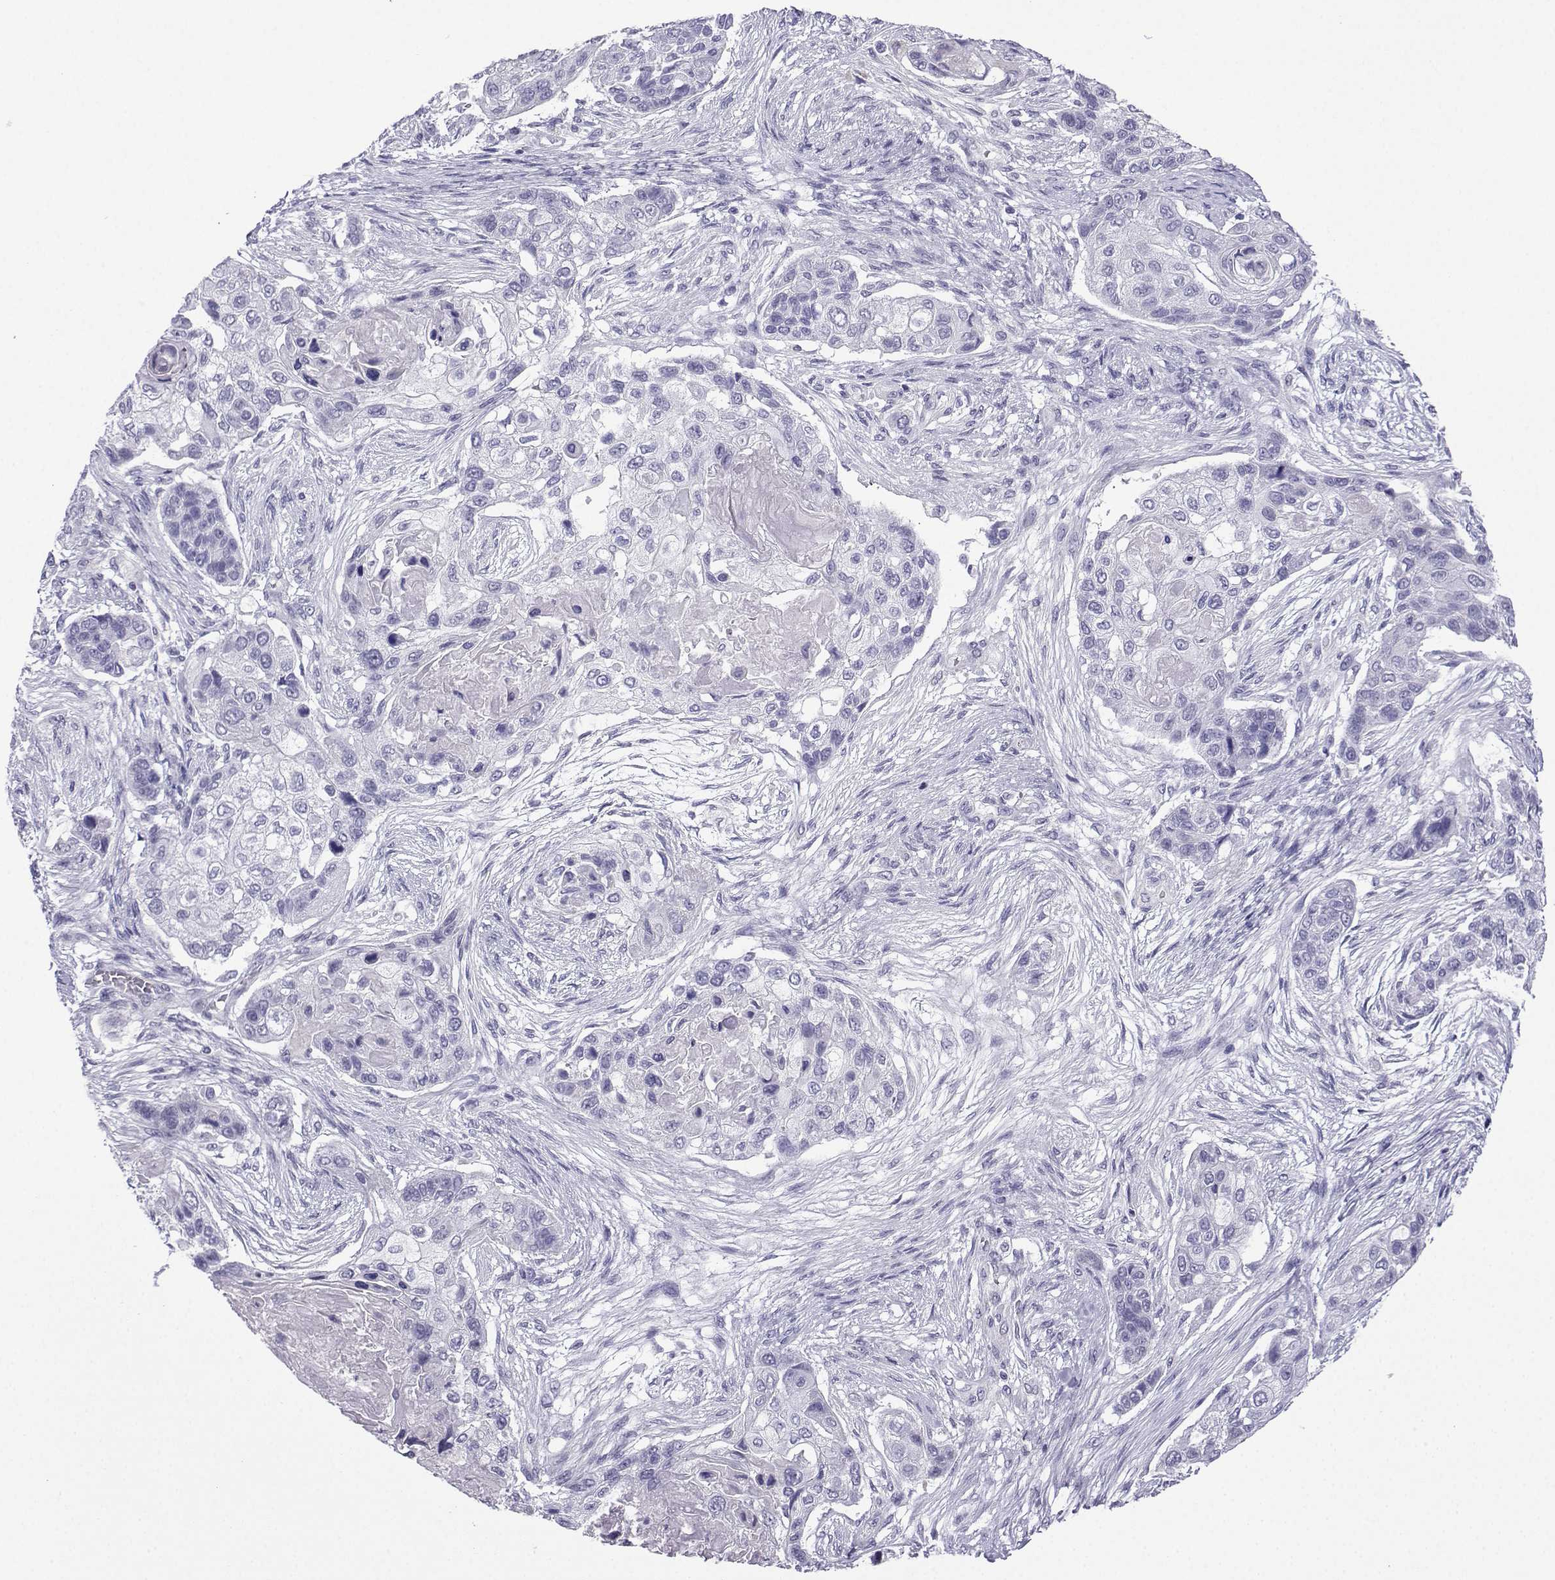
{"staining": {"intensity": "negative", "quantity": "none", "location": "none"}, "tissue": "lung cancer", "cell_type": "Tumor cells", "image_type": "cancer", "snomed": [{"axis": "morphology", "description": "Squamous cell carcinoma, NOS"}, {"axis": "topography", "description": "Lung"}], "caption": "Lung squamous cell carcinoma was stained to show a protein in brown. There is no significant positivity in tumor cells.", "gene": "ACRBP", "patient": {"sex": "male", "age": 69}}